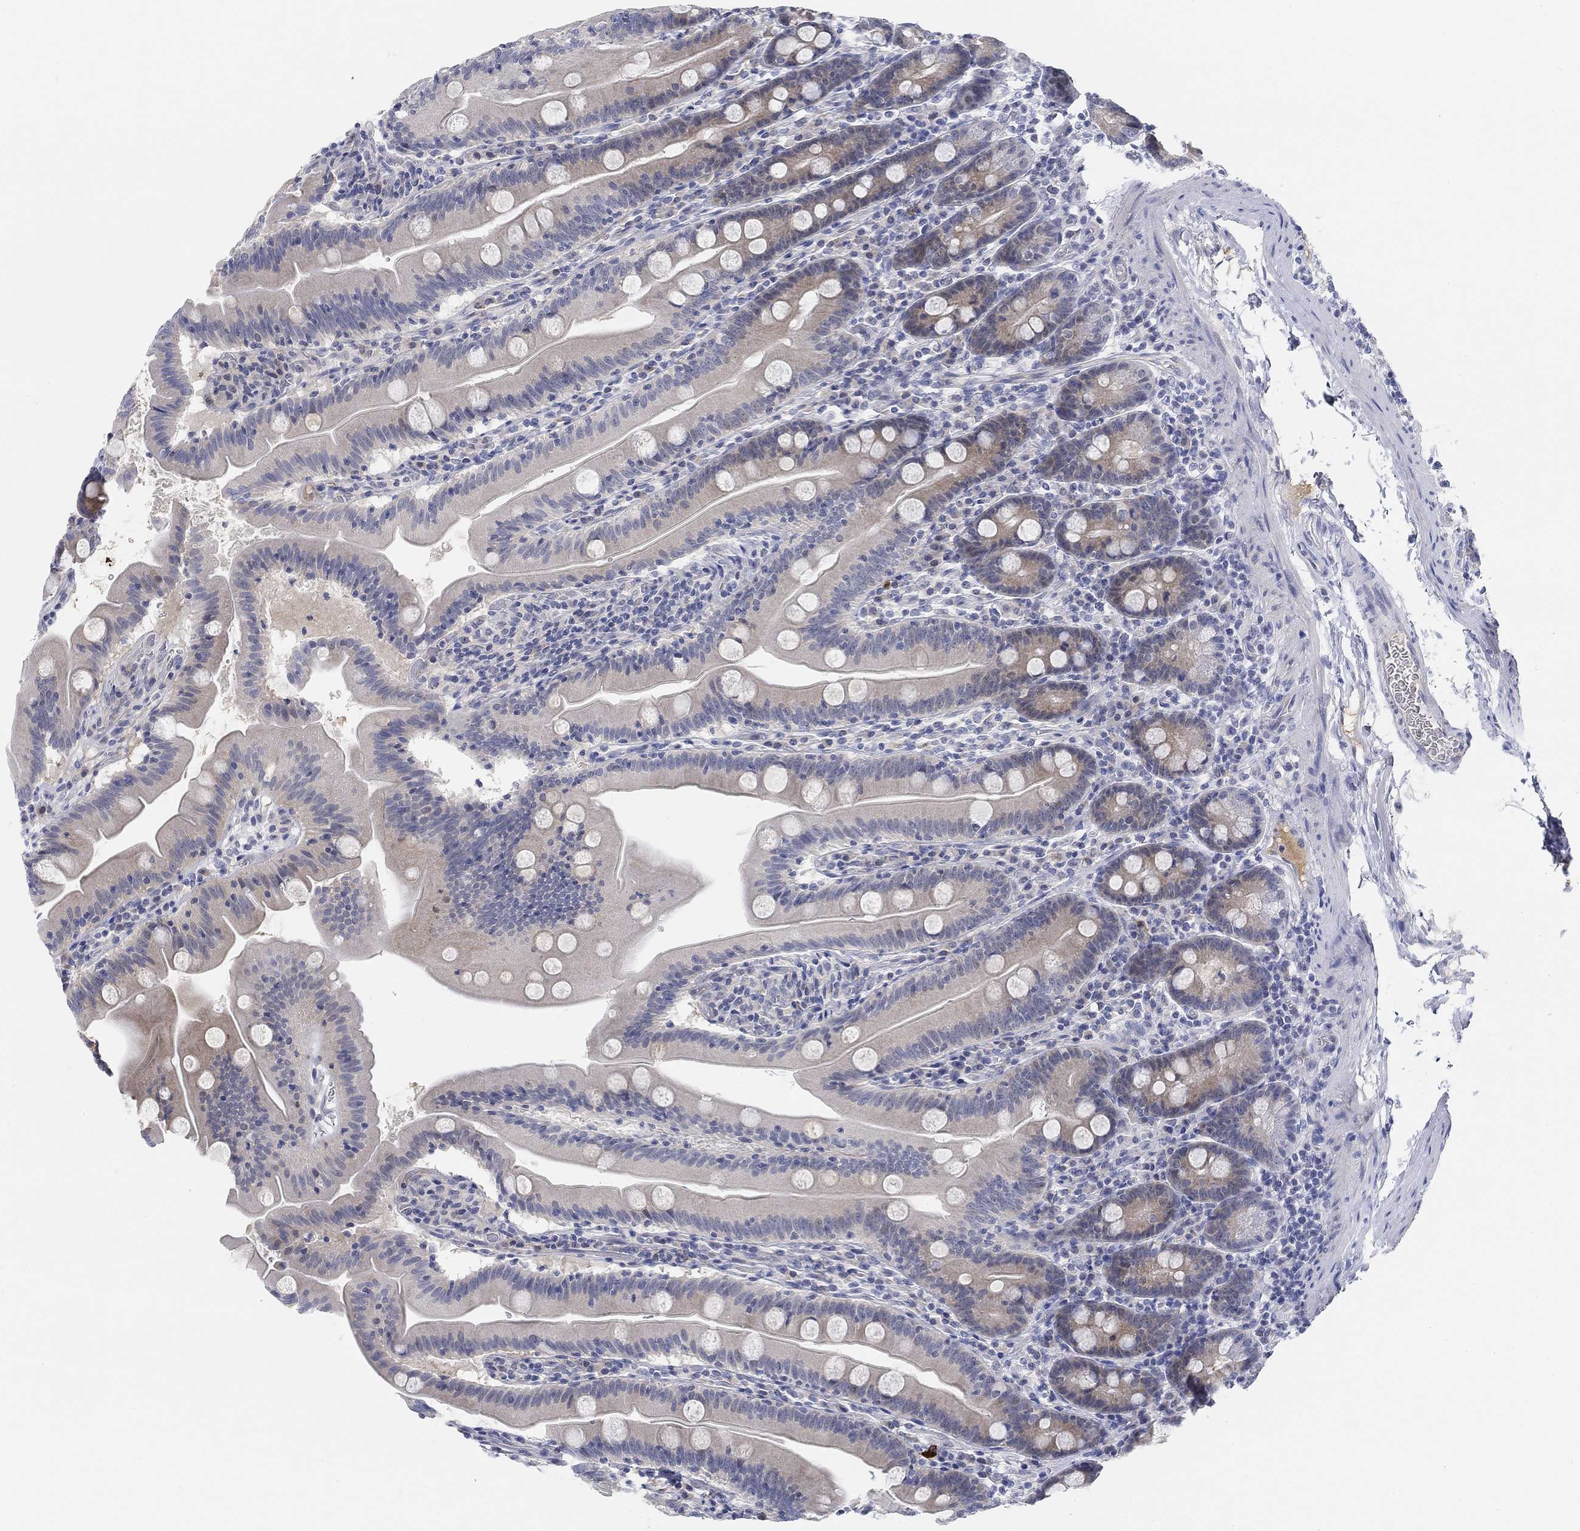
{"staining": {"intensity": "moderate", "quantity": "<25%", "location": "cytoplasmic/membranous"}, "tissue": "small intestine", "cell_type": "Glandular cells", "image_type": "normal", "snomed": [{"axis": "morphology", "description": "Normal tissue, NOS"}, {"axis": "topography", "description": "Small intestine"}], "caption": "DAB immunohistochemical staining of unremarkable small intestine reveals moderate cytoplasmic/membranous protein staining in approximately <25% of glandular cells. Ihc stains the protein of interest in brown and the nuclei are stained blue.", "gene": "SNTG2", "patient": {"sex": "male", "age": 37}}